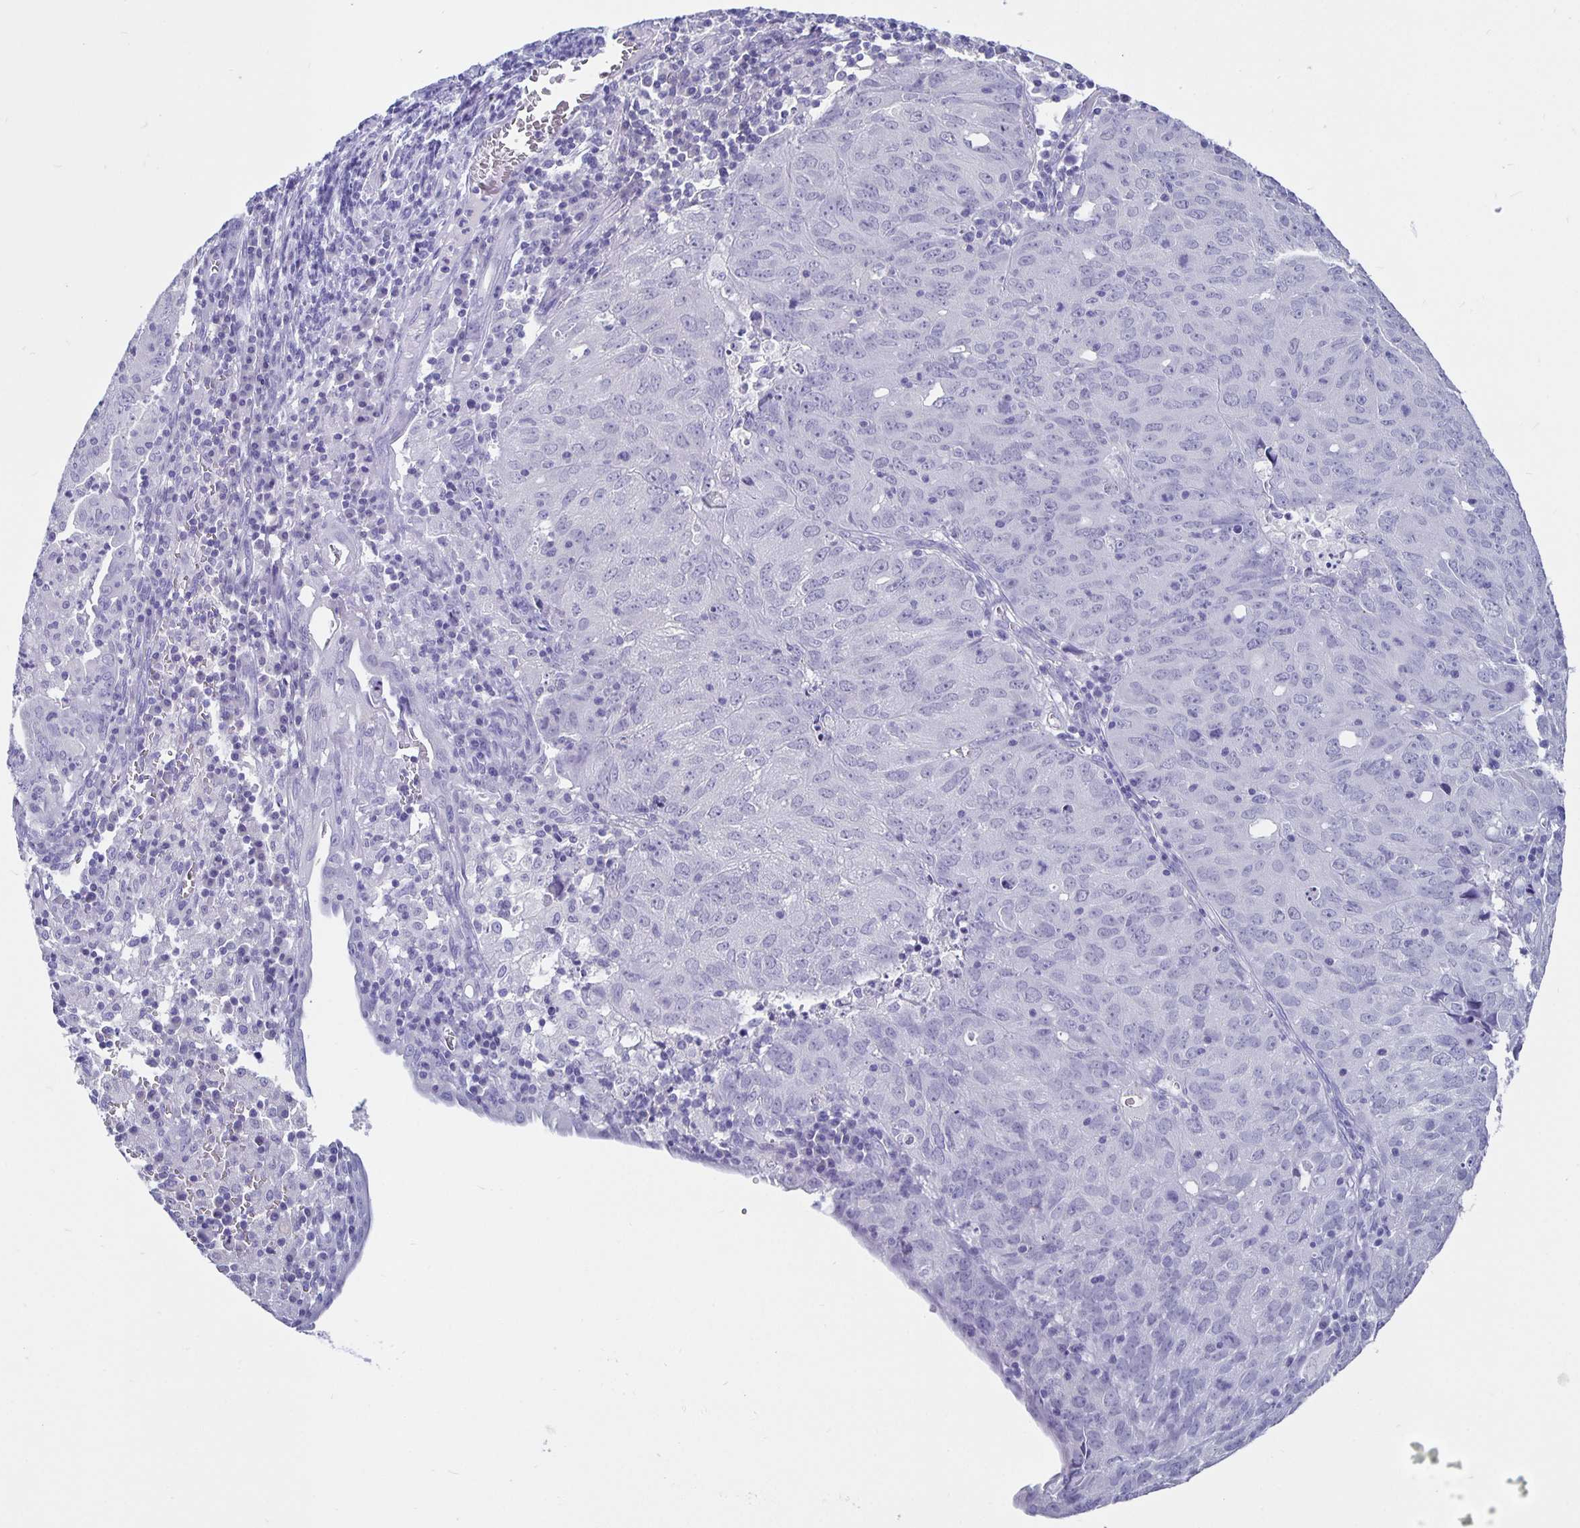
{"staining": {"intensity": "negative", "quantity": "none", "location": "none"}, "tissue": "cervical cancer", "cell_type": "Tumor cells", "image_type": "cancer", "snomed": [{"axis": "morphology", "description": "Adenocarcinoma, NOS"}, {"axis": "topography", "description": "Cervix"}], "caption": "IHC of cervical cancer (adenocarcinoma) reveals no staining in tumor cells.", "gene": "ODF3B", "patient": {"sex": "female", "age": 56}}